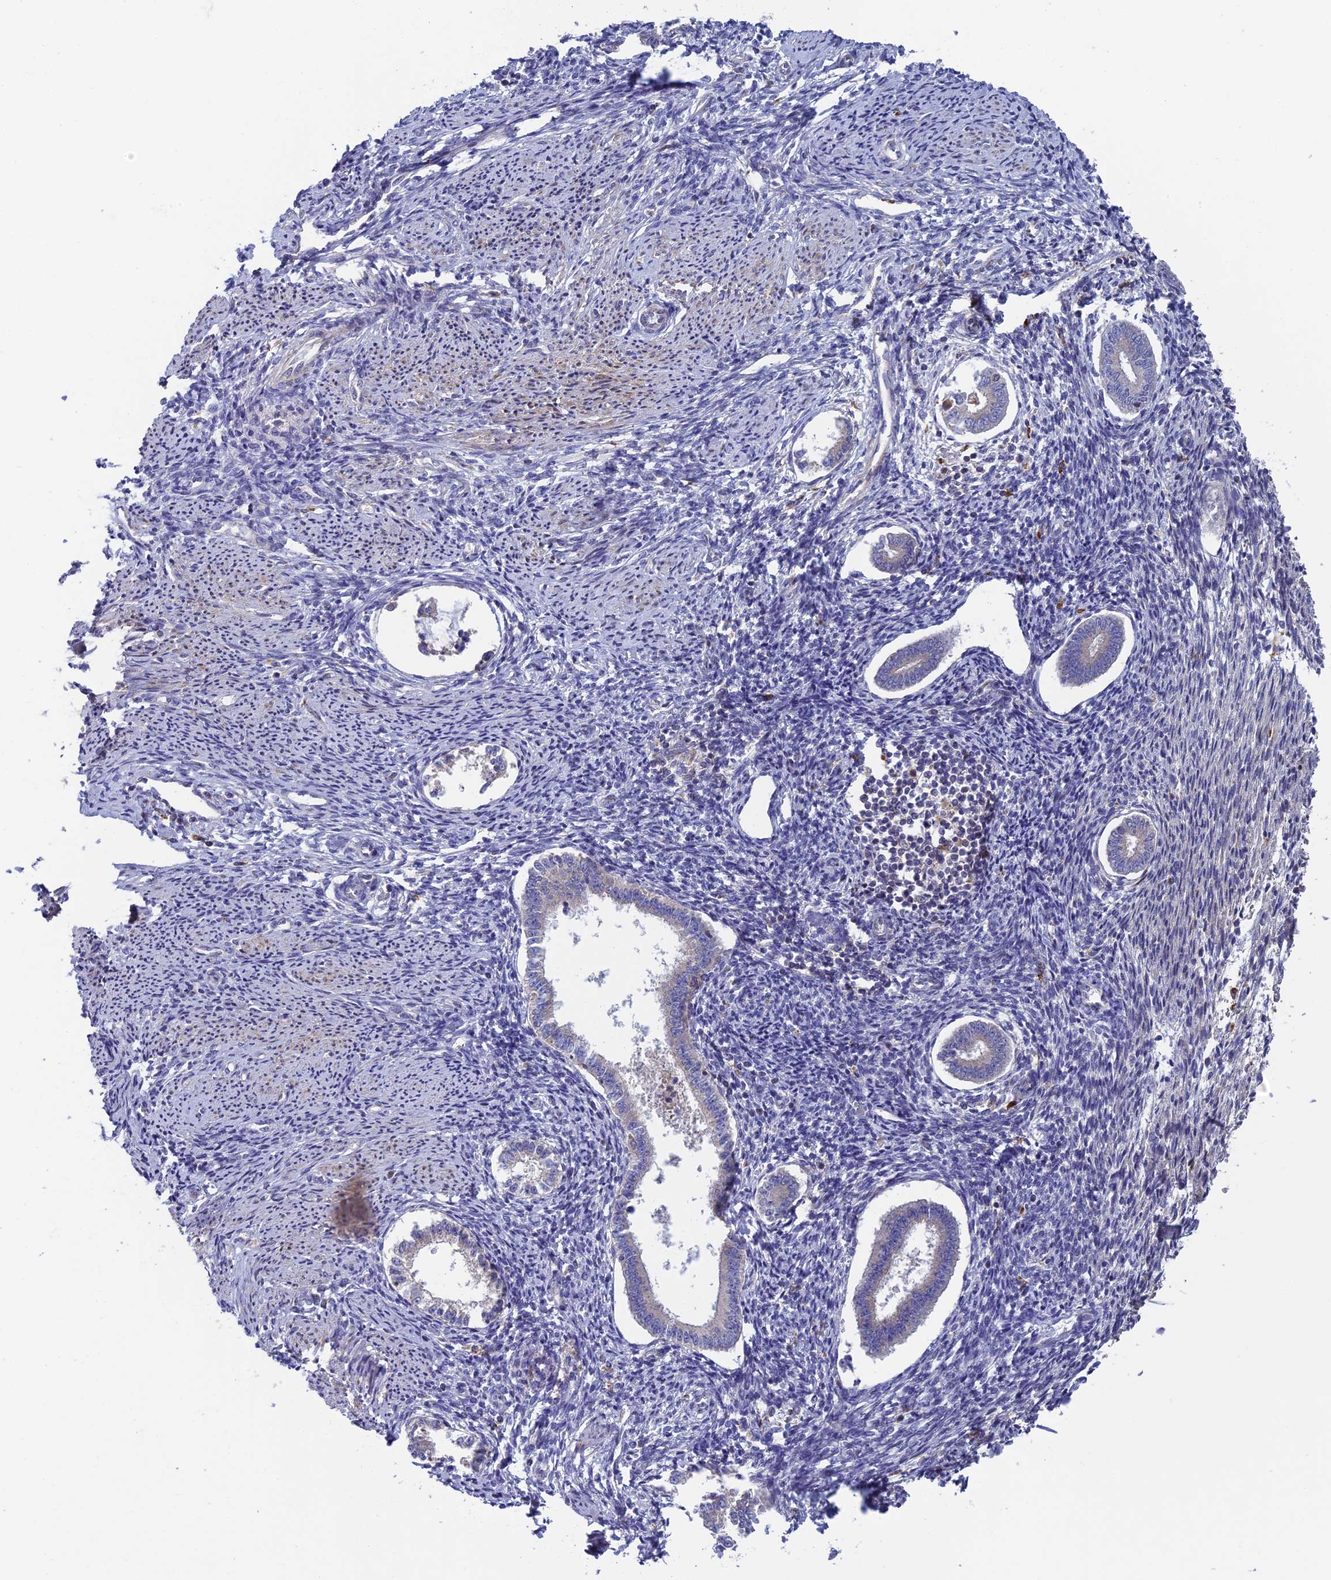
{"staining": {"intensity": "negative", "quantity": "none", "location": "none"}, "tissue": "endometrium", "cell_type": "Cells in endometrial stroma", "image_type": "normal", "snomed": [{"axis": "morphology", "description": "Normal tissue, NOS"}, {"axis": "topography", "description": "Endometrium"}], "caption": "This histopathology image is of benign endometrium stained with IHC to label a protein in brown with the nuclei are counter-stained blue. There is no expression in cells in endometrial stroma.", "gene": "BLTP2", "patient": {"sex": "female", "age": 56}}